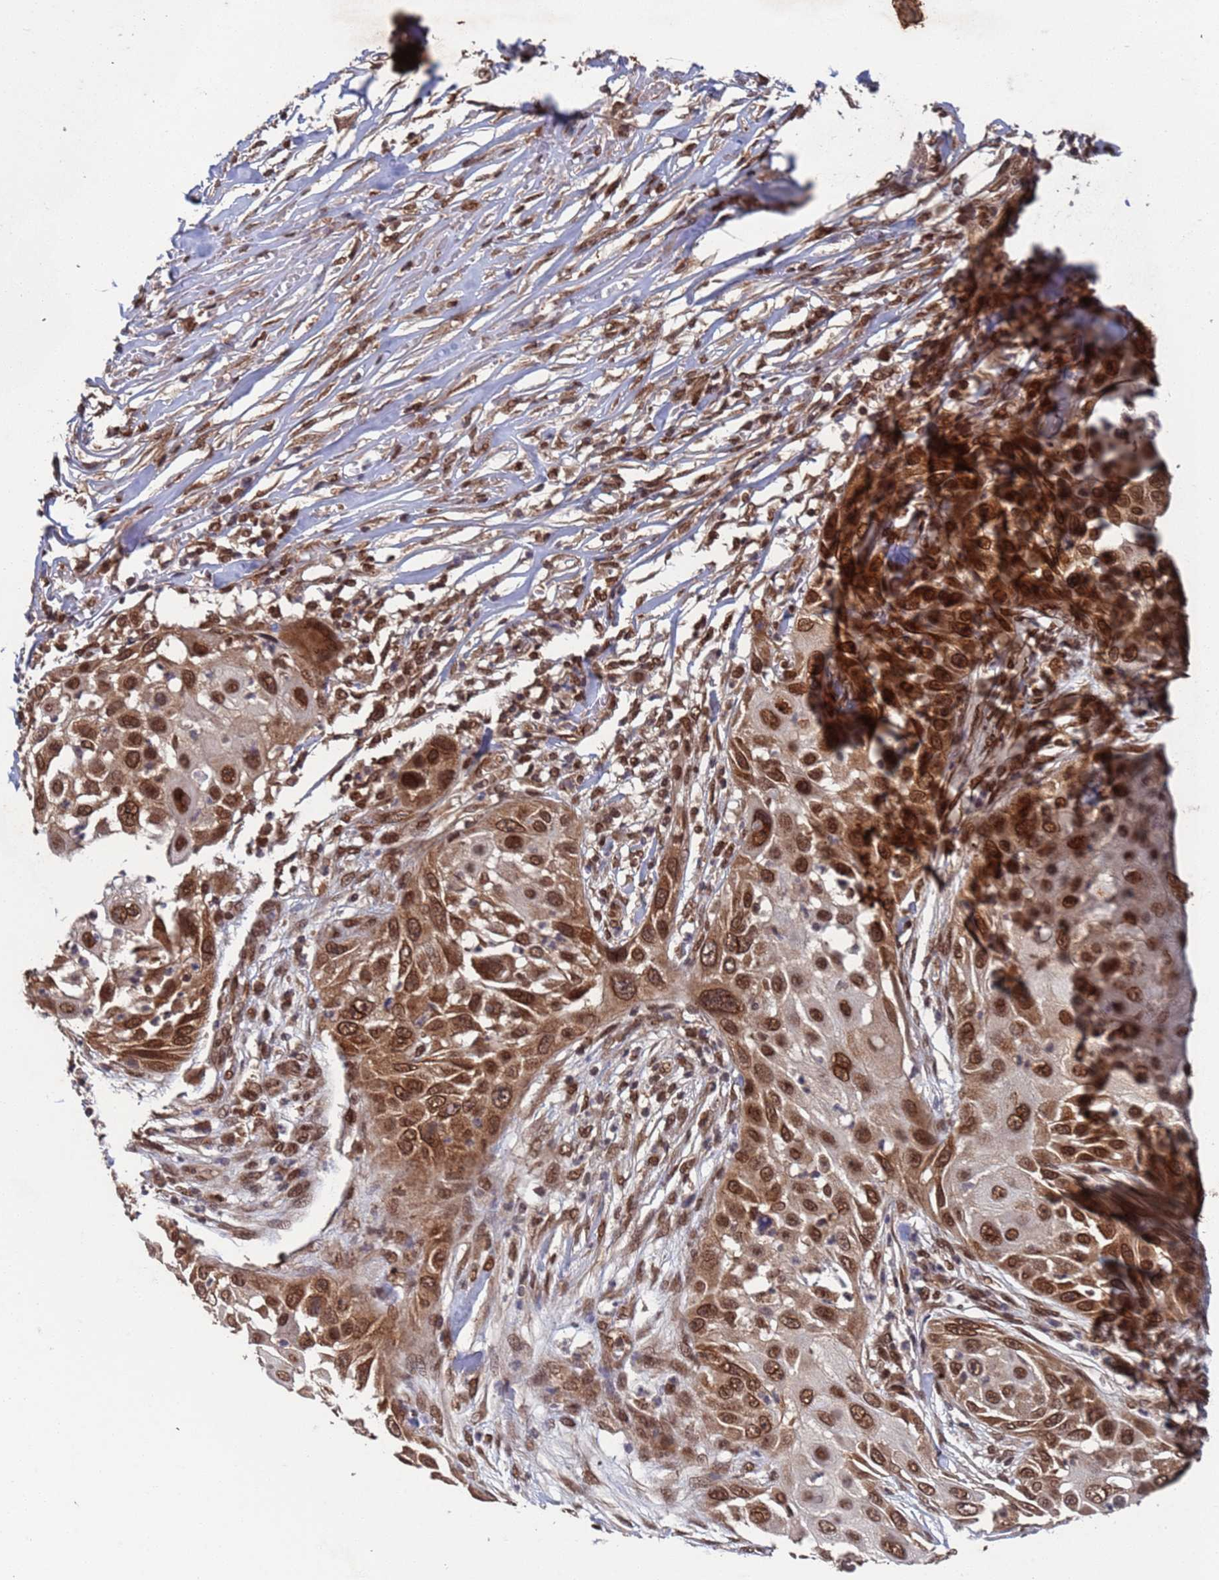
{"staining": {"intensity": "strong", "quantity": ">75%", "location": "cytoplasmic/membranous,nuclear"}, "tissue": "skin cancer", "cell_type": "Tumor cells", "image_type": "cancer", "snomed": [{"axis": "morphology", "description": "Squamous cell carcinoma, NOS"}, {"axis": "topography", "description": "Skin"}], "caption": "About >75% of tumor cells in squamous cell carcinoma (skin) display strong cytoplasmic/membranous and nuclear protein expression as visualized by brown immunohistochemical staining.", "gene": "FUBP3", "patient": {"sex": "female", "age": 44}}